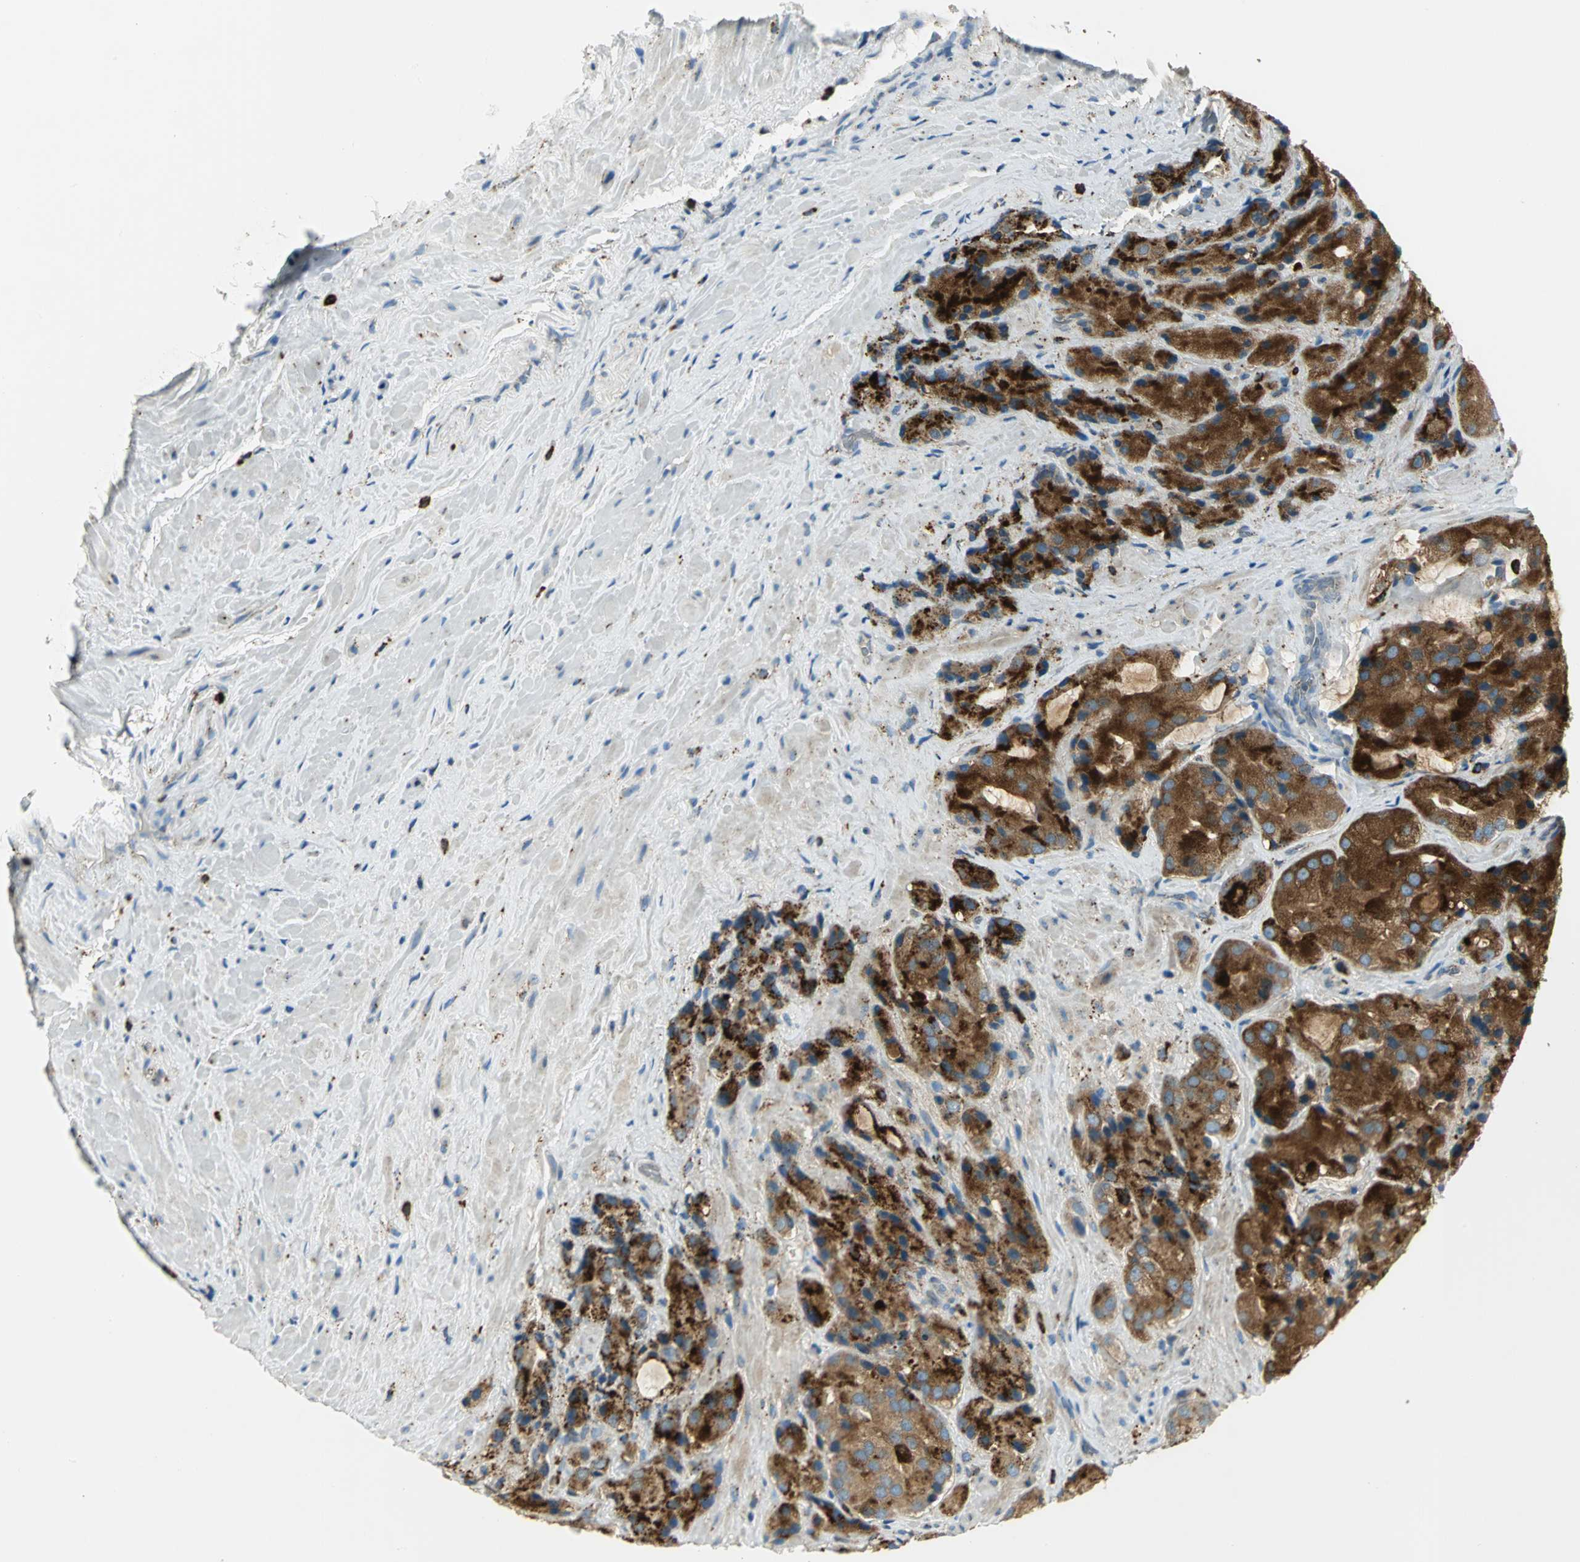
{"staining": {"intensity": "strong", "quantity": ">75%", "location": "cytoplasmic/membranous"}, "tissue": "prostate cancer", "cell_type": "Tumor cells", "image_type": "cancer", "snomed": [{"axis": "morphology", "description": "Adenocarcinoma, High grade"}, {"axis": "topography", "description": "Prostate"}], "caption": "Prostate adenocarcinoma (high-grade) was stained to show a protein in brown. There is high levels of strong cytoplasmic/membranous staining in about >75% of tumor cells. (DAB (3,3'-diaminobenzidine) IHC, brown staining for protein, blue staining for nuclei).", "gene": "ARSA", "patient": {"sex": "male", "age": 70}}